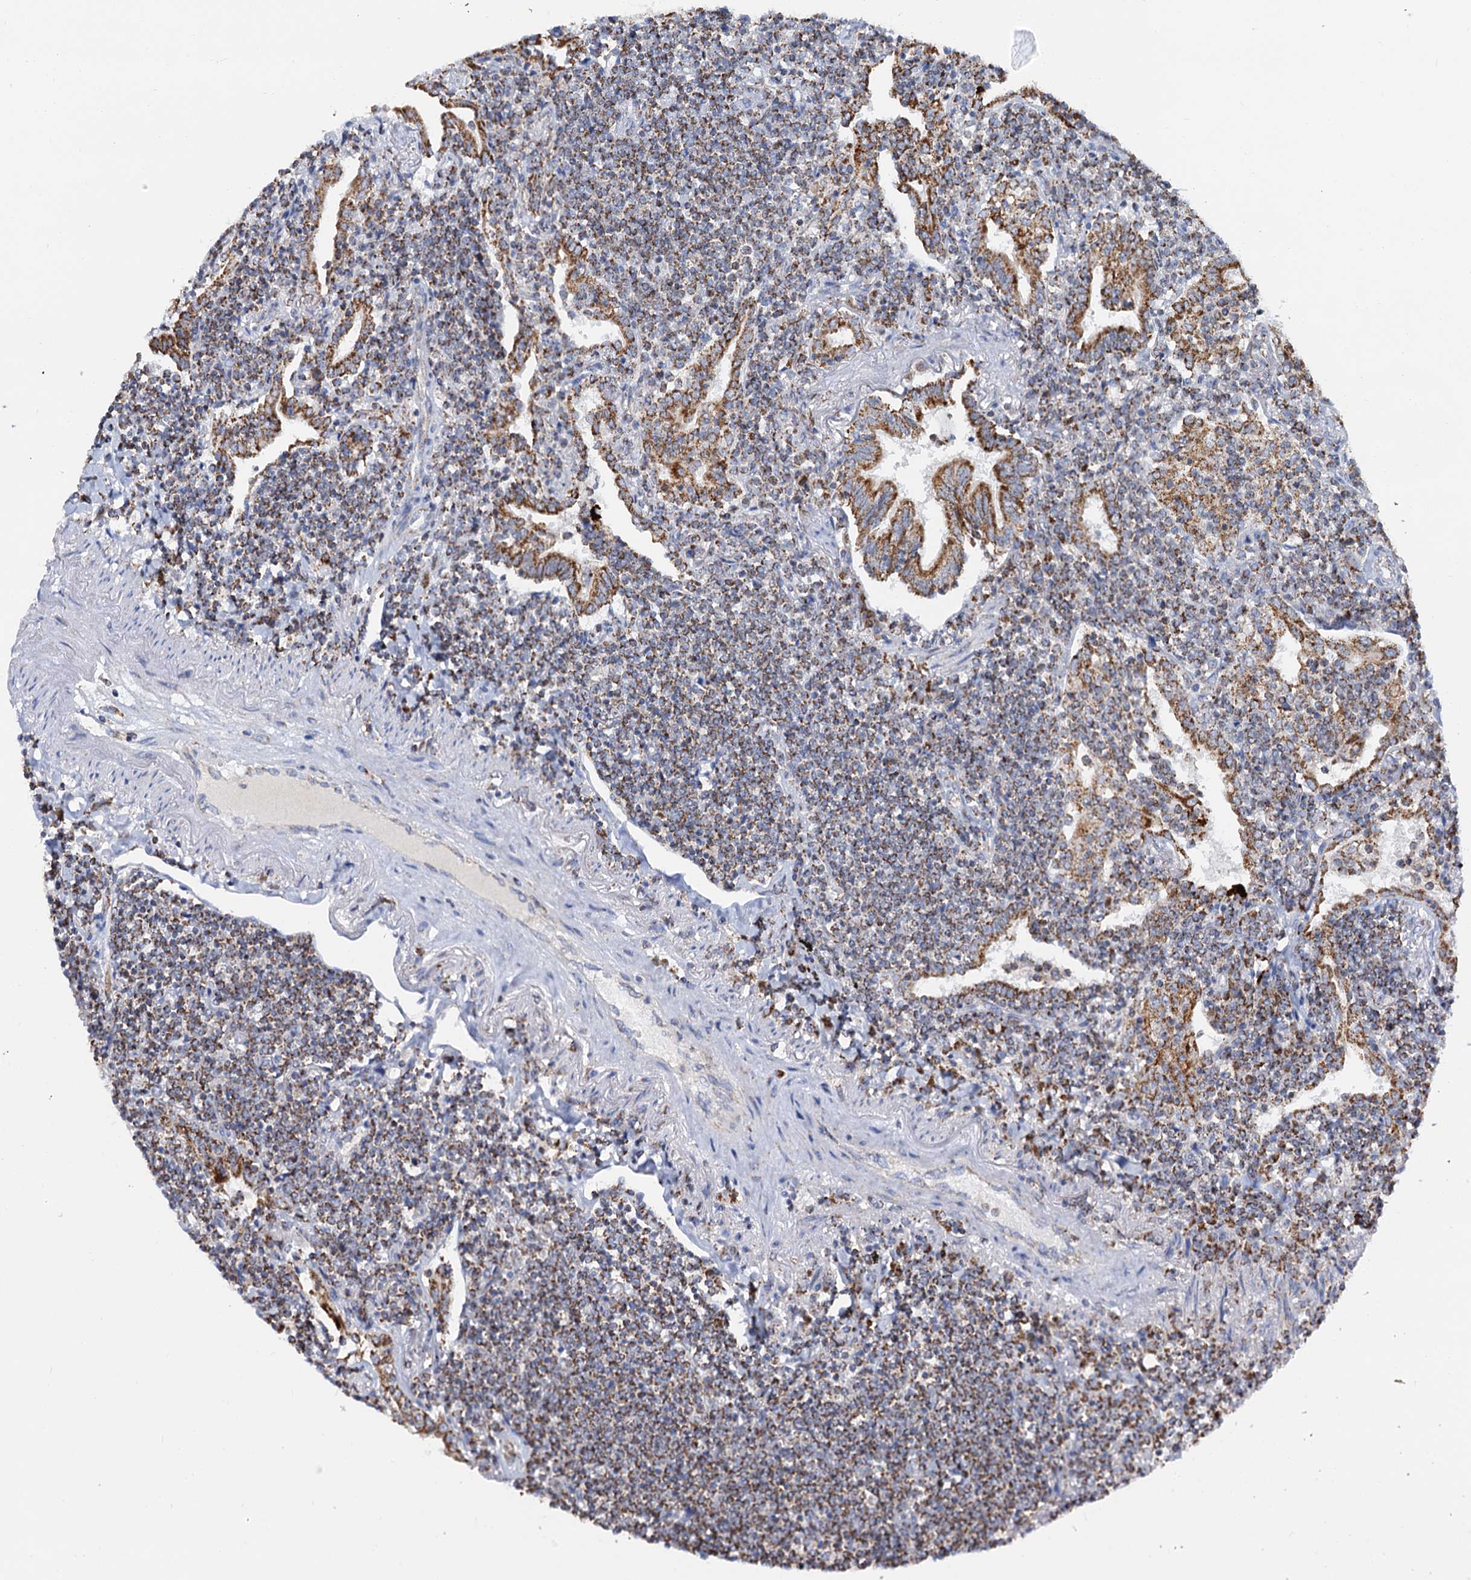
{"staining": {"intensity": "moderate", "quantity": ">75%", "location": "cytoplasmic/membranous"}, "tissue": "lymphoma", "cell_type": "Tumor cells", "image_type": "cancer", "snomed": [{"axis": "morphology", "description": "Malignant lymphoma, non-Hodgkin's type, Low grade"}, {"axis": "topography", "description": "Lung"}], "caption": "An immunohistochemistry (IHC) micrograph of tumor tissue is shown. Protein staining in brown shows moderate cytoplasmic/membranous positivity in lymphoma within tumor cells. Nuclei are stained in blue.", "gene": "C2CD3", "patient": {"sex": "female", "age": 71}}